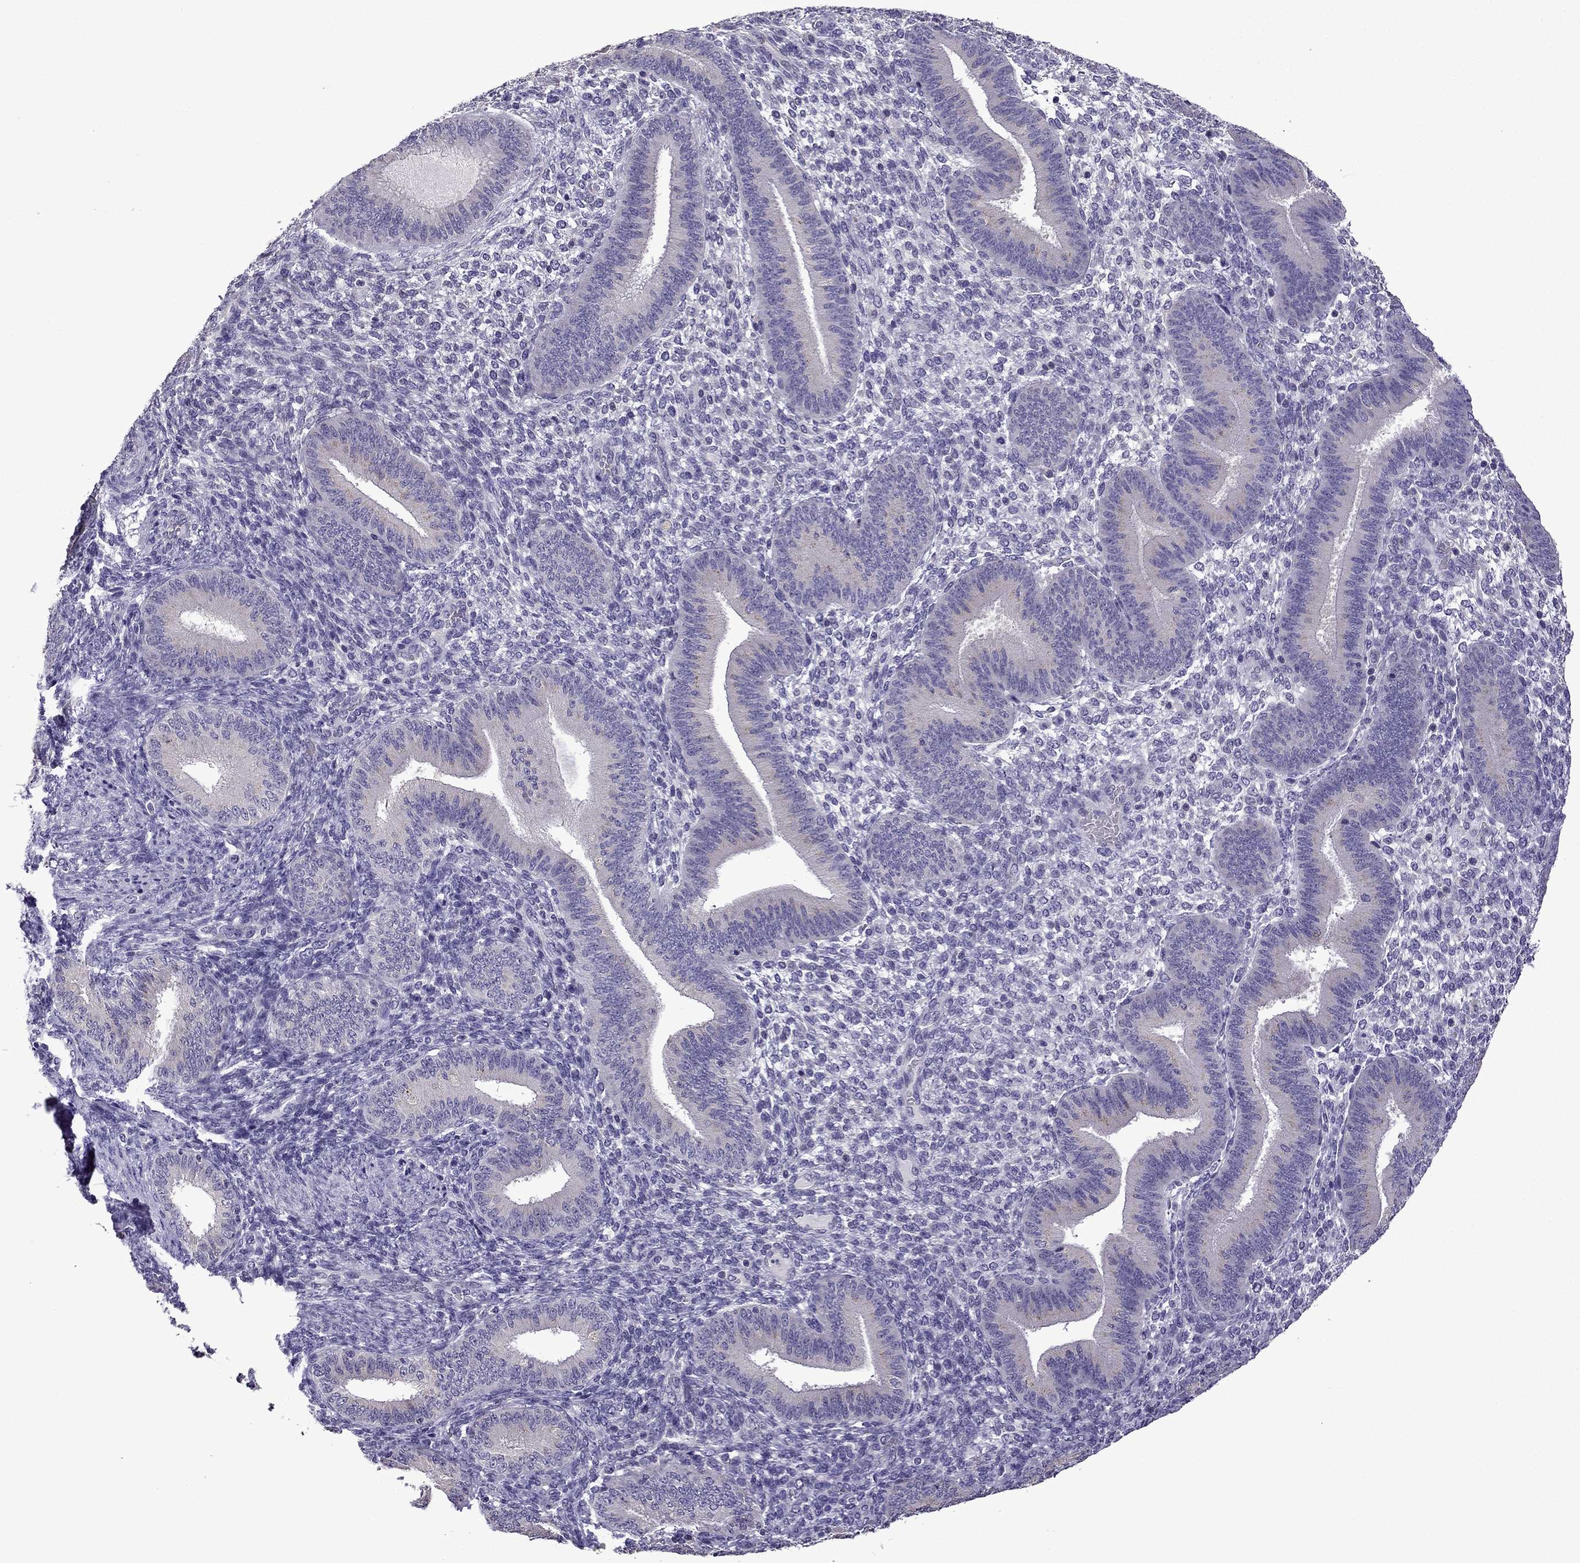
{"staining": {"intensity": "negative", "quantity": "none", "location": "none"}, "tissue": "endometrium", "cell_type": "Cells in endometrial stroma", "image_type": "normal", "snomed": [{"axis": "morphology", "description": "Normal tissue, NOS"}, {"axis": "topography", "description": "Endometrium"}], "caption": "This histopathology image is of benign endometrium stained with immunohistochemistry (IHC) to label a protein in brown with the nuclei are counter-stained blue. There is no staining in cells in endometrial stroma. (Stains: DAB immunohistochemistry (IHC) with hematoxylin counter stain, Microscopy: brightfield microscopy at high magnification).", "gene": "TTN", "patient": {"sex": "female", "age": 39}}